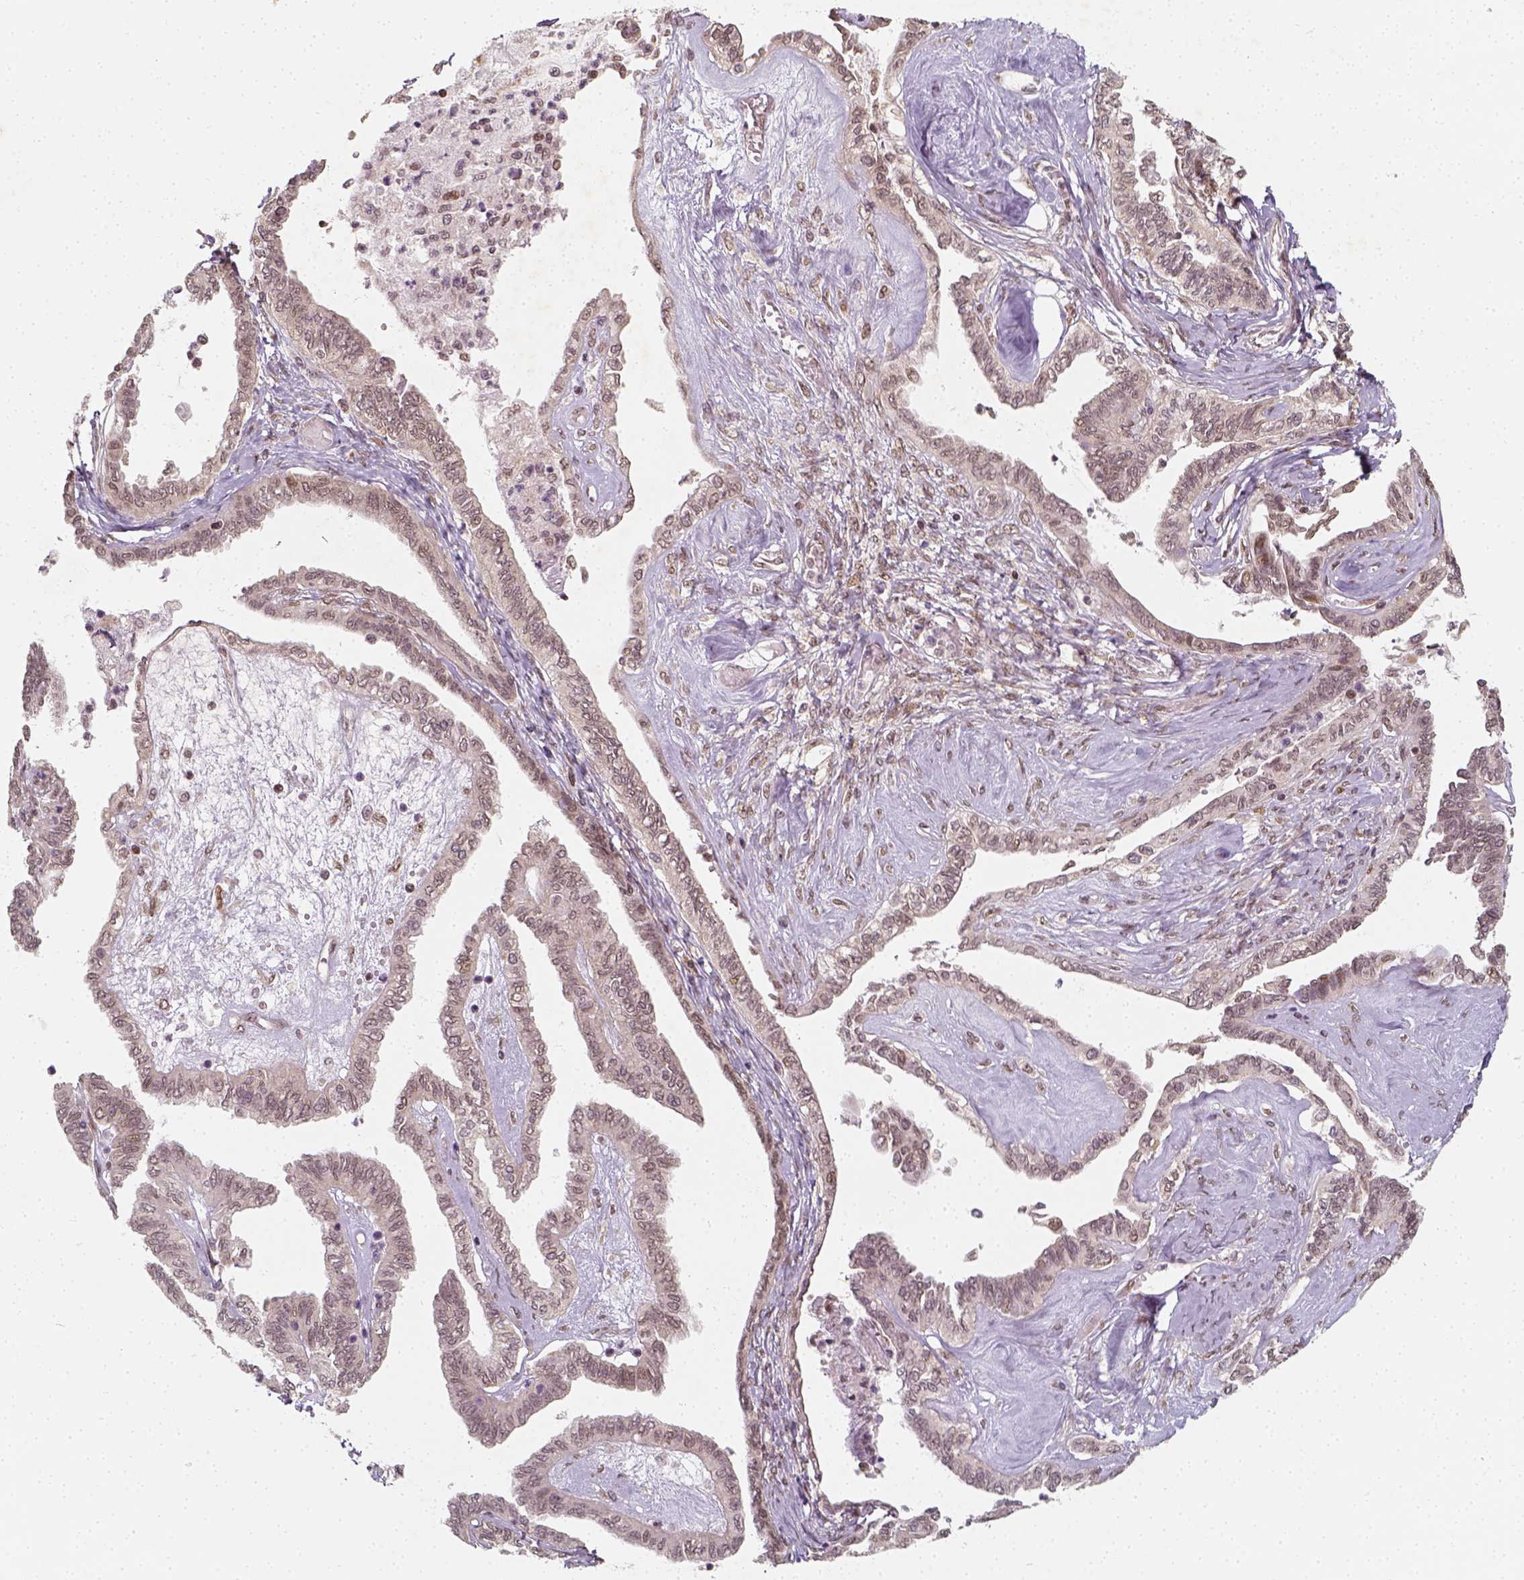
{"staining": {"intensity": "negative", "quantity": "none", "location": "none"}, "tissue": "ovarian cancer", "cell_type": "Tumor cells", "image_type": "cancer", "snomed": [{"axis": "morphology", "description": "Carcinoma, endometroid"}, {"axis": "topography", "description": "Ovary"}], "caption": "There is no significant positivity in tumor cells of ovarian cancer.", "gene": "ZMAT3", "patient": {"sex": "female", "age": 70}}